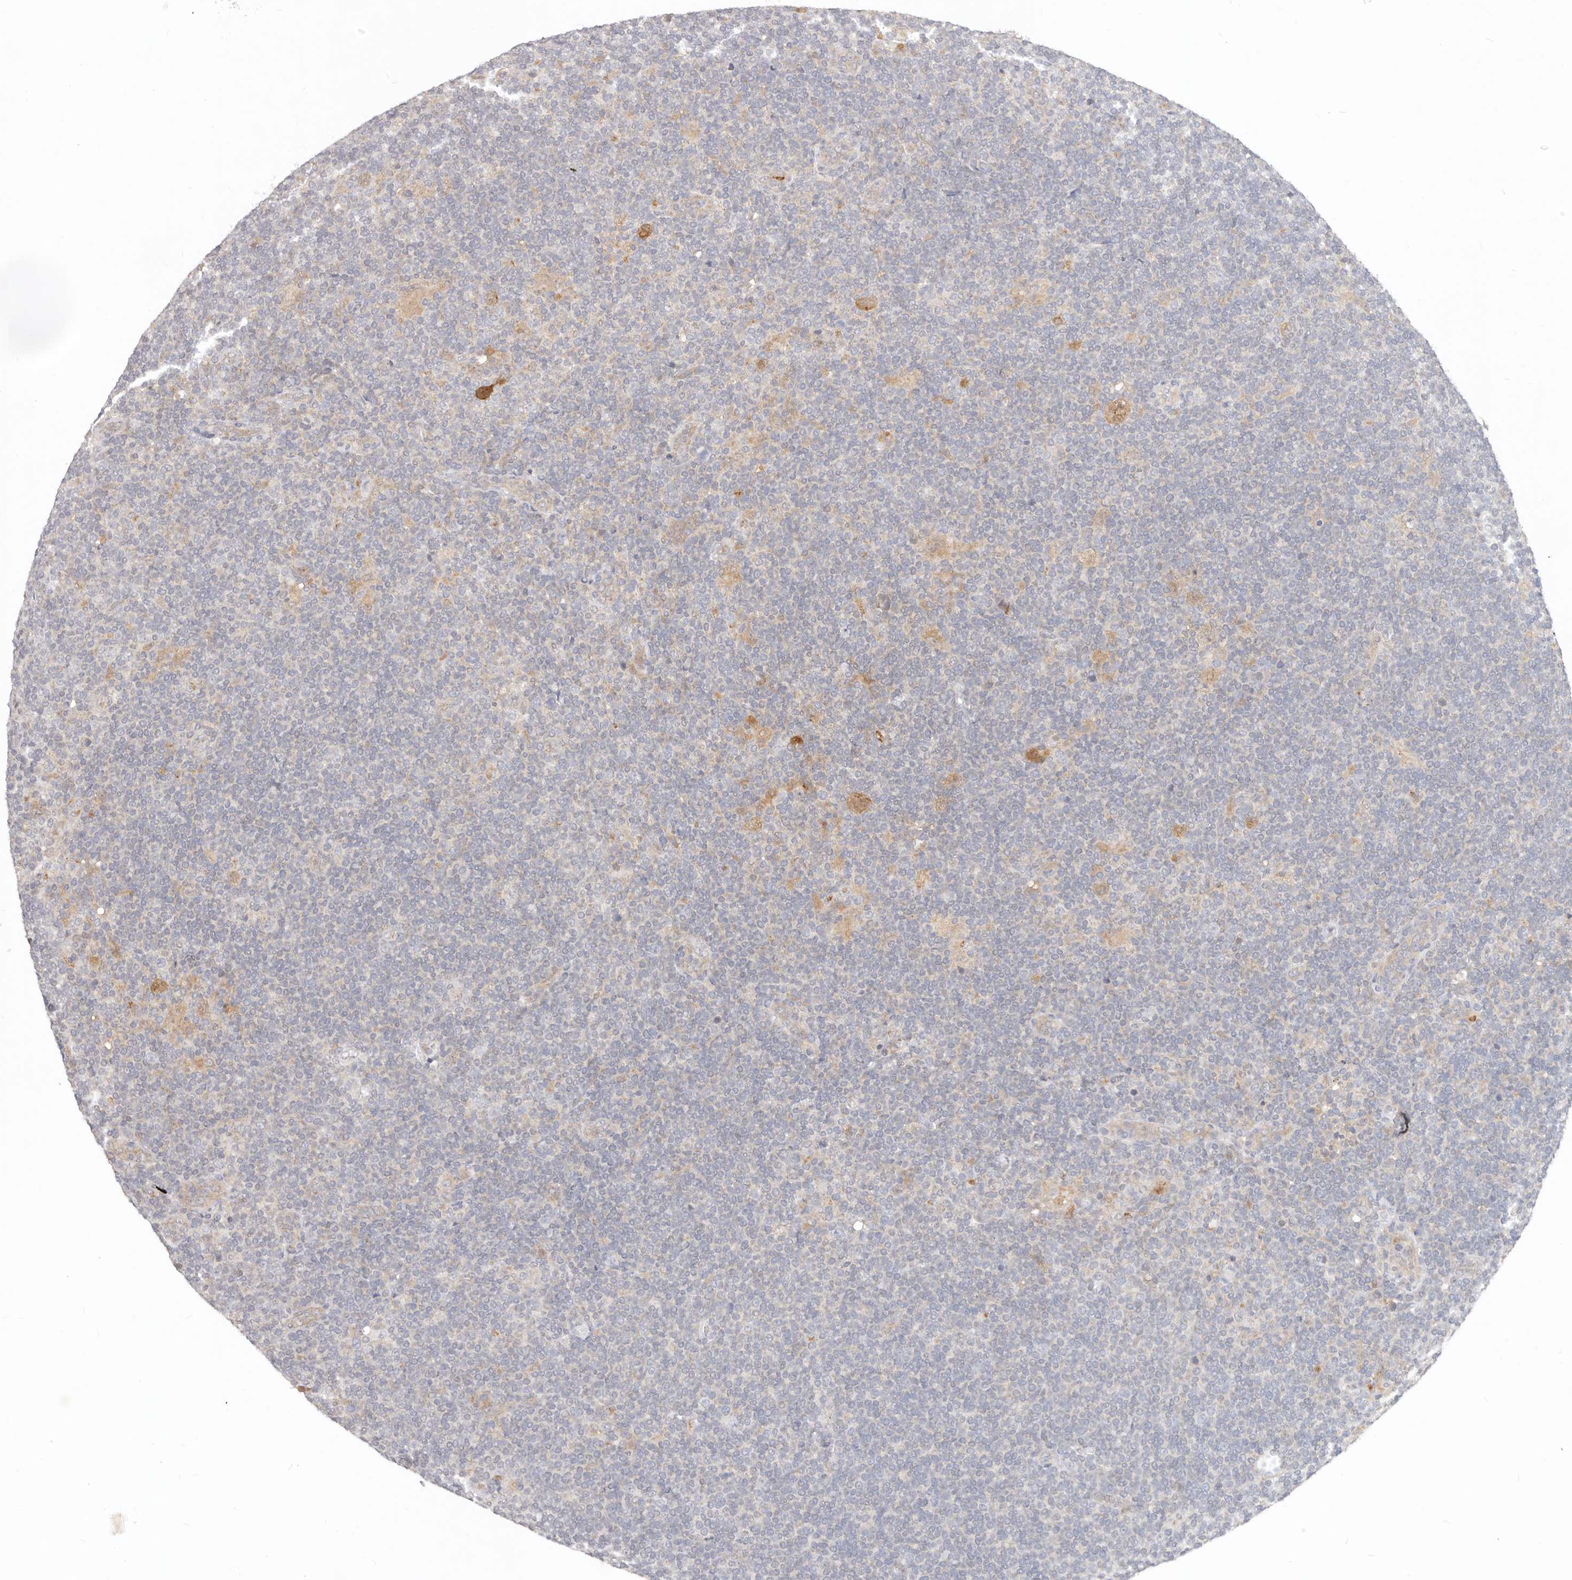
{"staining": {"intensity": "negative", "quantity": "none", "location": "none"}, "tissue": "lymphoma", "cell_type": "Tumor cells", "image_type": "cancer", "snomed": [{"axis": "morphology", "description": "Hodgkin's disease, NOS"}, {"axis": "topography", "description": "Lymph node"}], "caption": "An image of human lymphoma is negative for staining in tumor cells. (DAB immunohistochemistry (IHC), high magnification).", "gene": "USP49", "patient": {"sex": "female", "age": 57}}